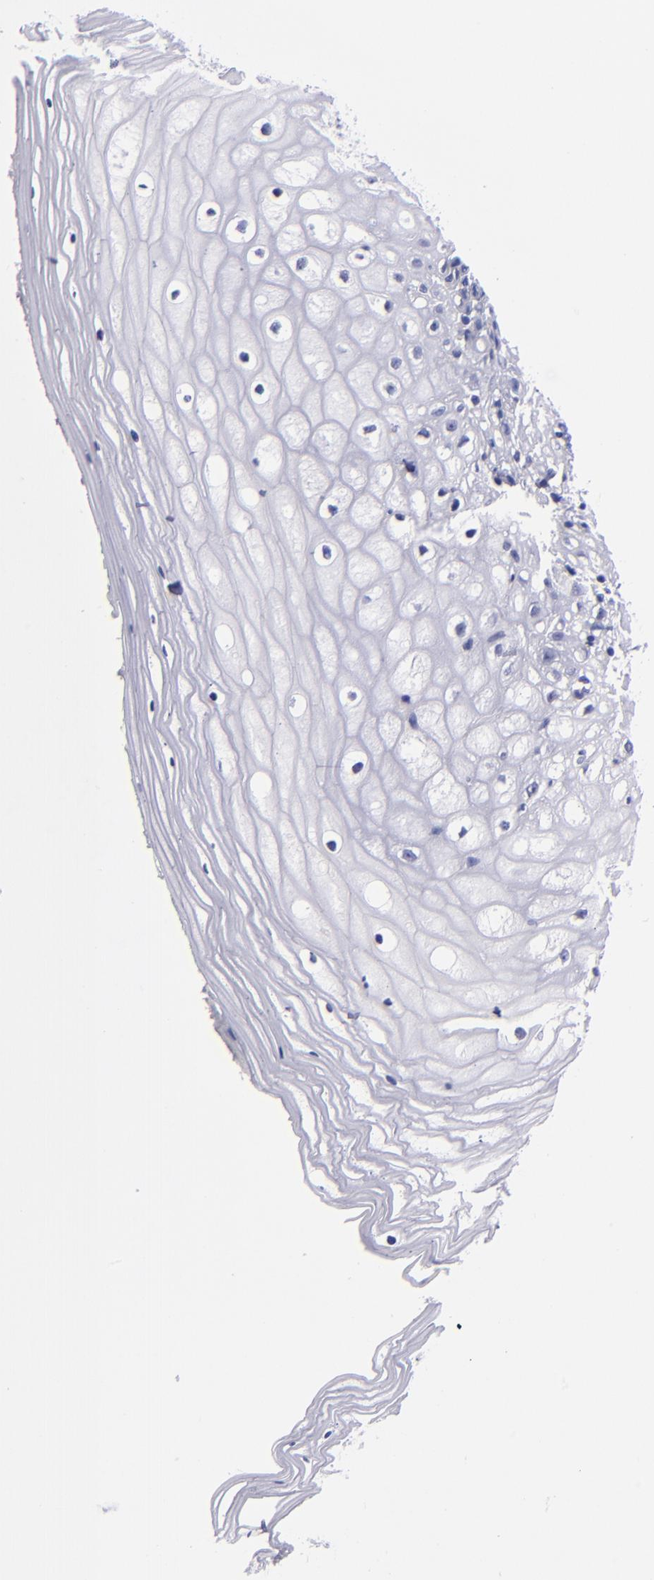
{"staining": {"intensity": "negative", "quantity": "none", "location": "none"}, "tissue": "vagina", "cell_type": "Squamous epithelial cells", "image_type": "normal", "snomed": [{"axis": "morphology", "description": "Normal tissue, NOS"}, {"axis": "topography", "description": "Vagina"}], "caption": "This is an IHC photomicrograph of benign vagina. There is no expression in squamous epithelial cells.", "gene": "HNF1B", "patient": {"sex": "female", "age": 46}}